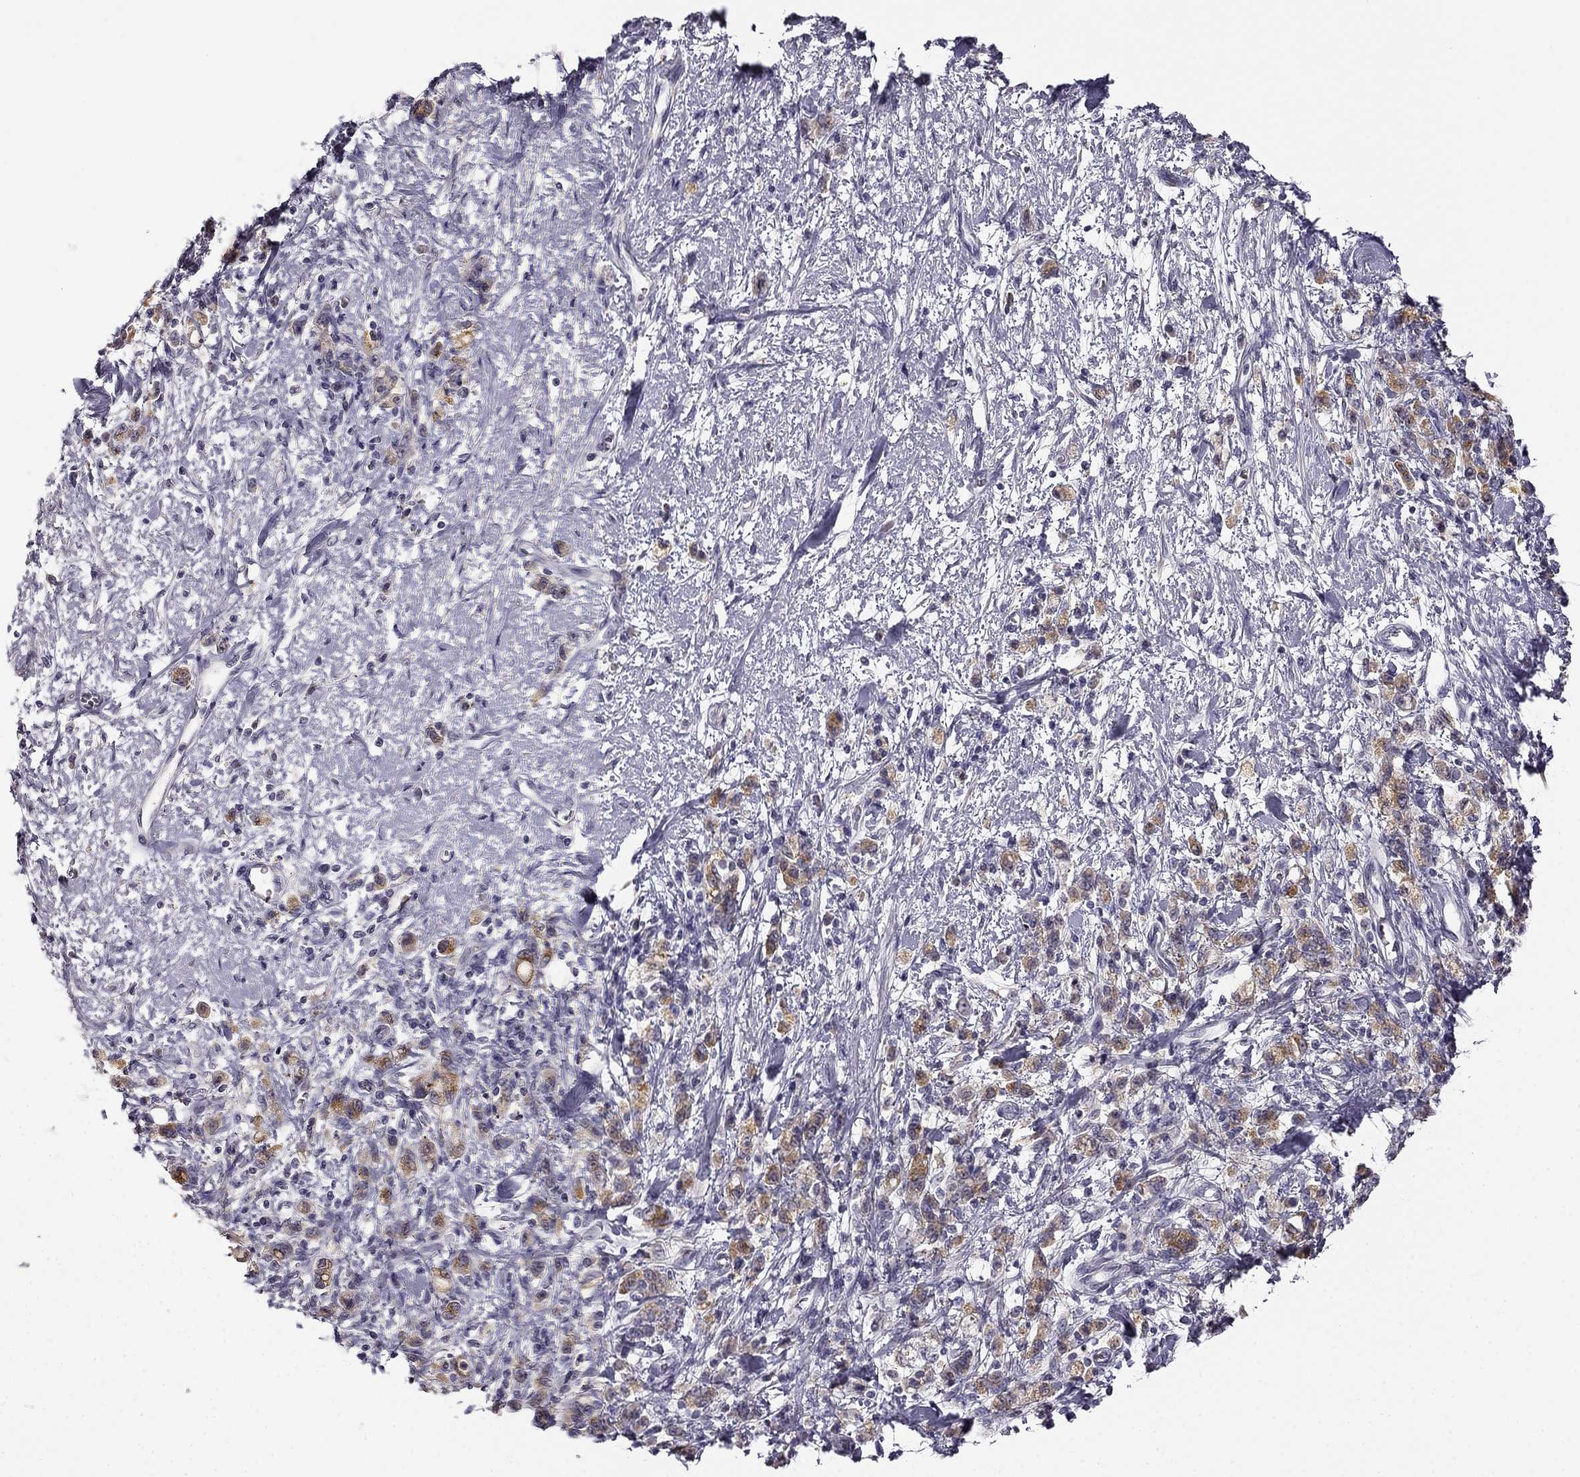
{"staining": {"intensity": "moderate", "quantity": "25%-75%", "location": "cytoplasmic/membranous"}, "tissue": "stomach cancer", "cell_type": "Tumor cells", "image_type": "cancer", "snomed": [{"axis": "morphology", "description": "Adenocarcinoma, NOS"}, {"axis": "topography", "description": "Stomach"}], "caption": "Protein expression analysis of human stomach cancer reveals moderate cytoplasmic/membranous staining in about 25%-75% of tumor cells.", "gene": "CNR1", "patient": {"sex": "male", "age": 77}}